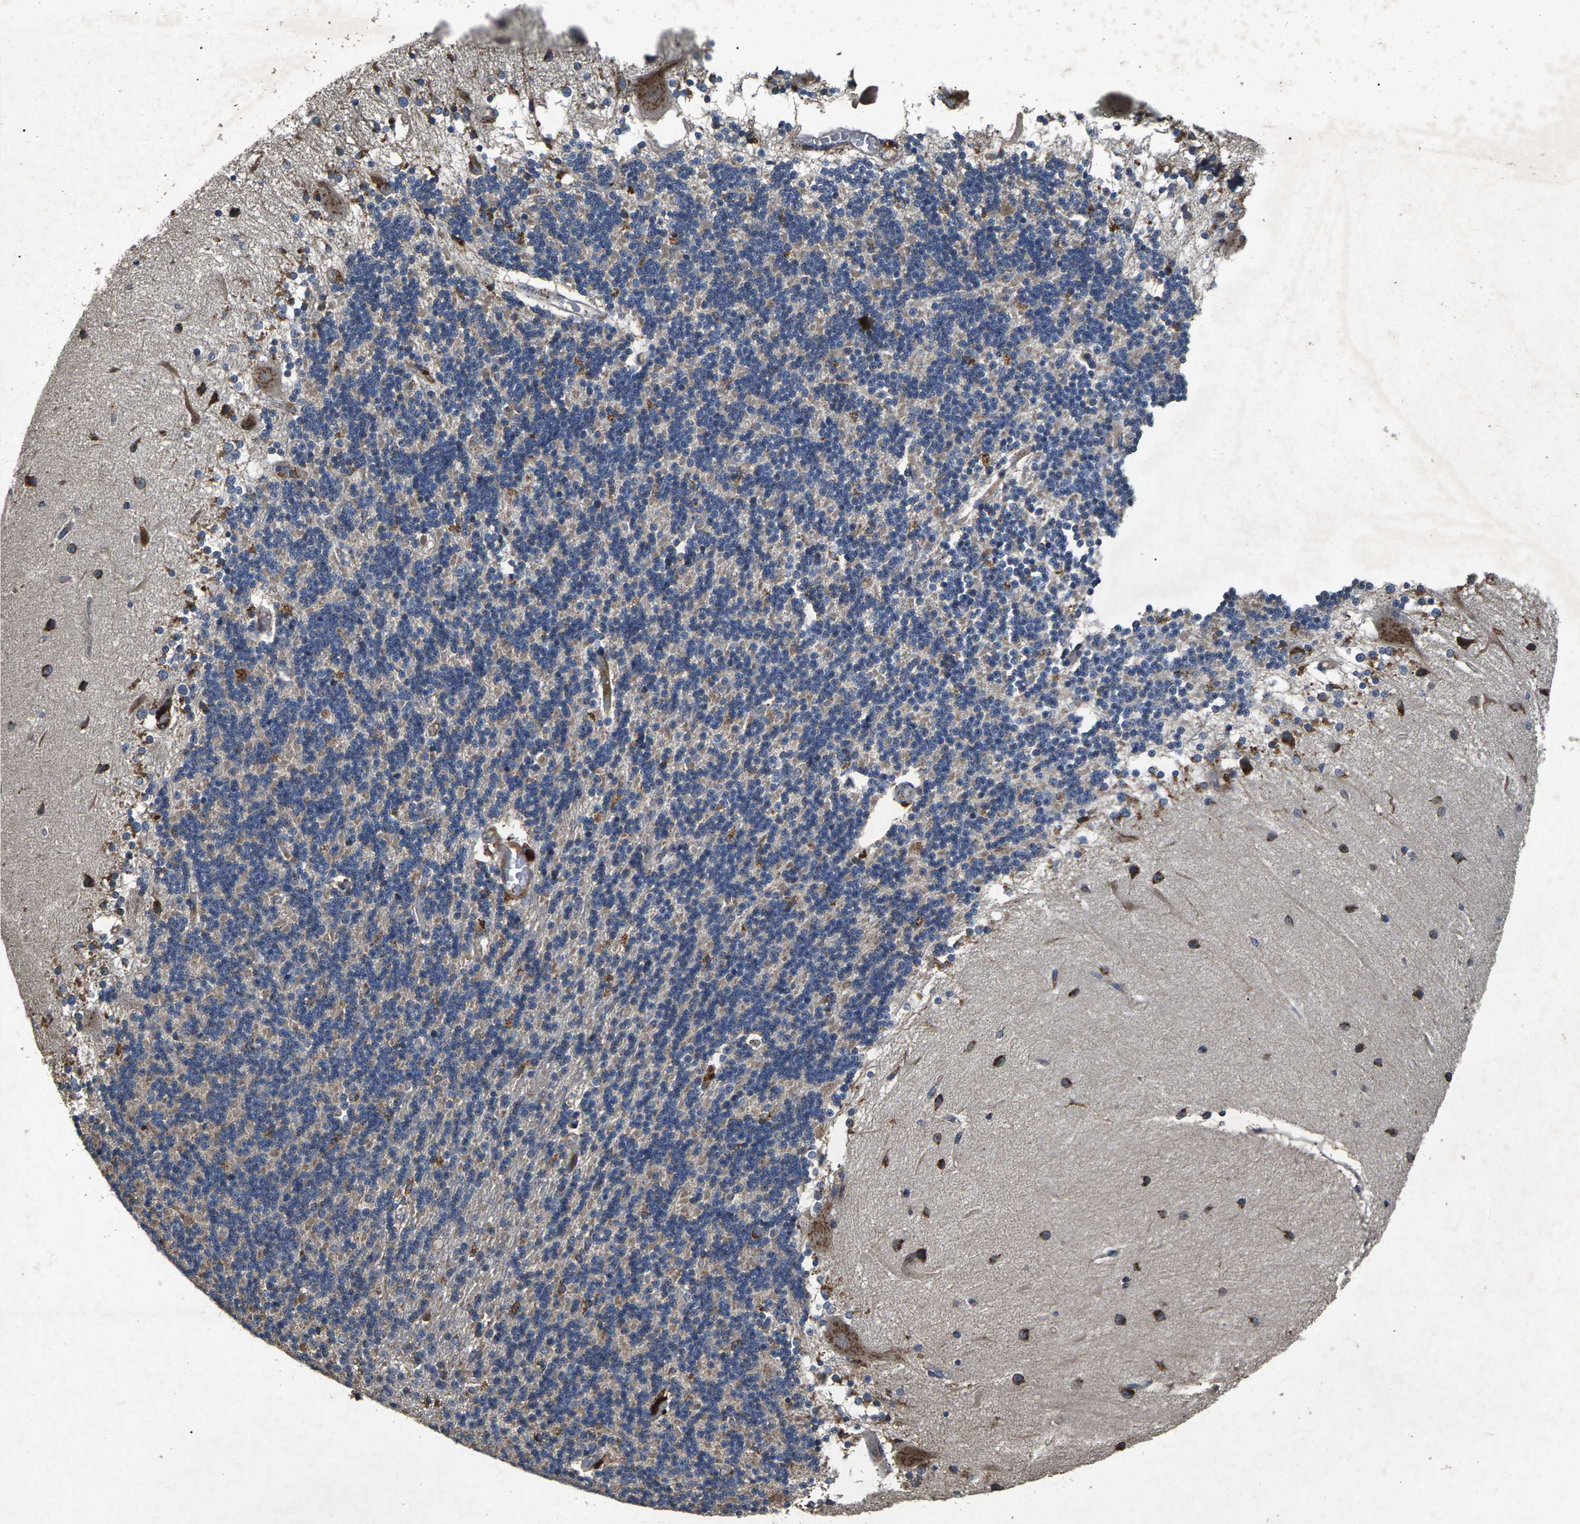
{"staining": {"intensity": "moderate", "quantity": "<25%", "location": "cytoplasmic/membranous"}, "tissue": "cerebellum", "cell_type": "Cells in granular layer", "image_type": "normal", "snomed": [{"axis": "morphology", "description": "Normal tissue, NOS"}, {"axis": "topography", "description": "Cerebellum"}], "caption": "This histopathology image displays unremarkable cerebellum stained with IHC to label a protein in brown. The cytoplasmic/membranous of cells in granular layer show moderate positivity for the protein. Nuclei are counter-stained blue.", "gene": "B4GAT1", "patient": {"sex": "female", "age": 54}}